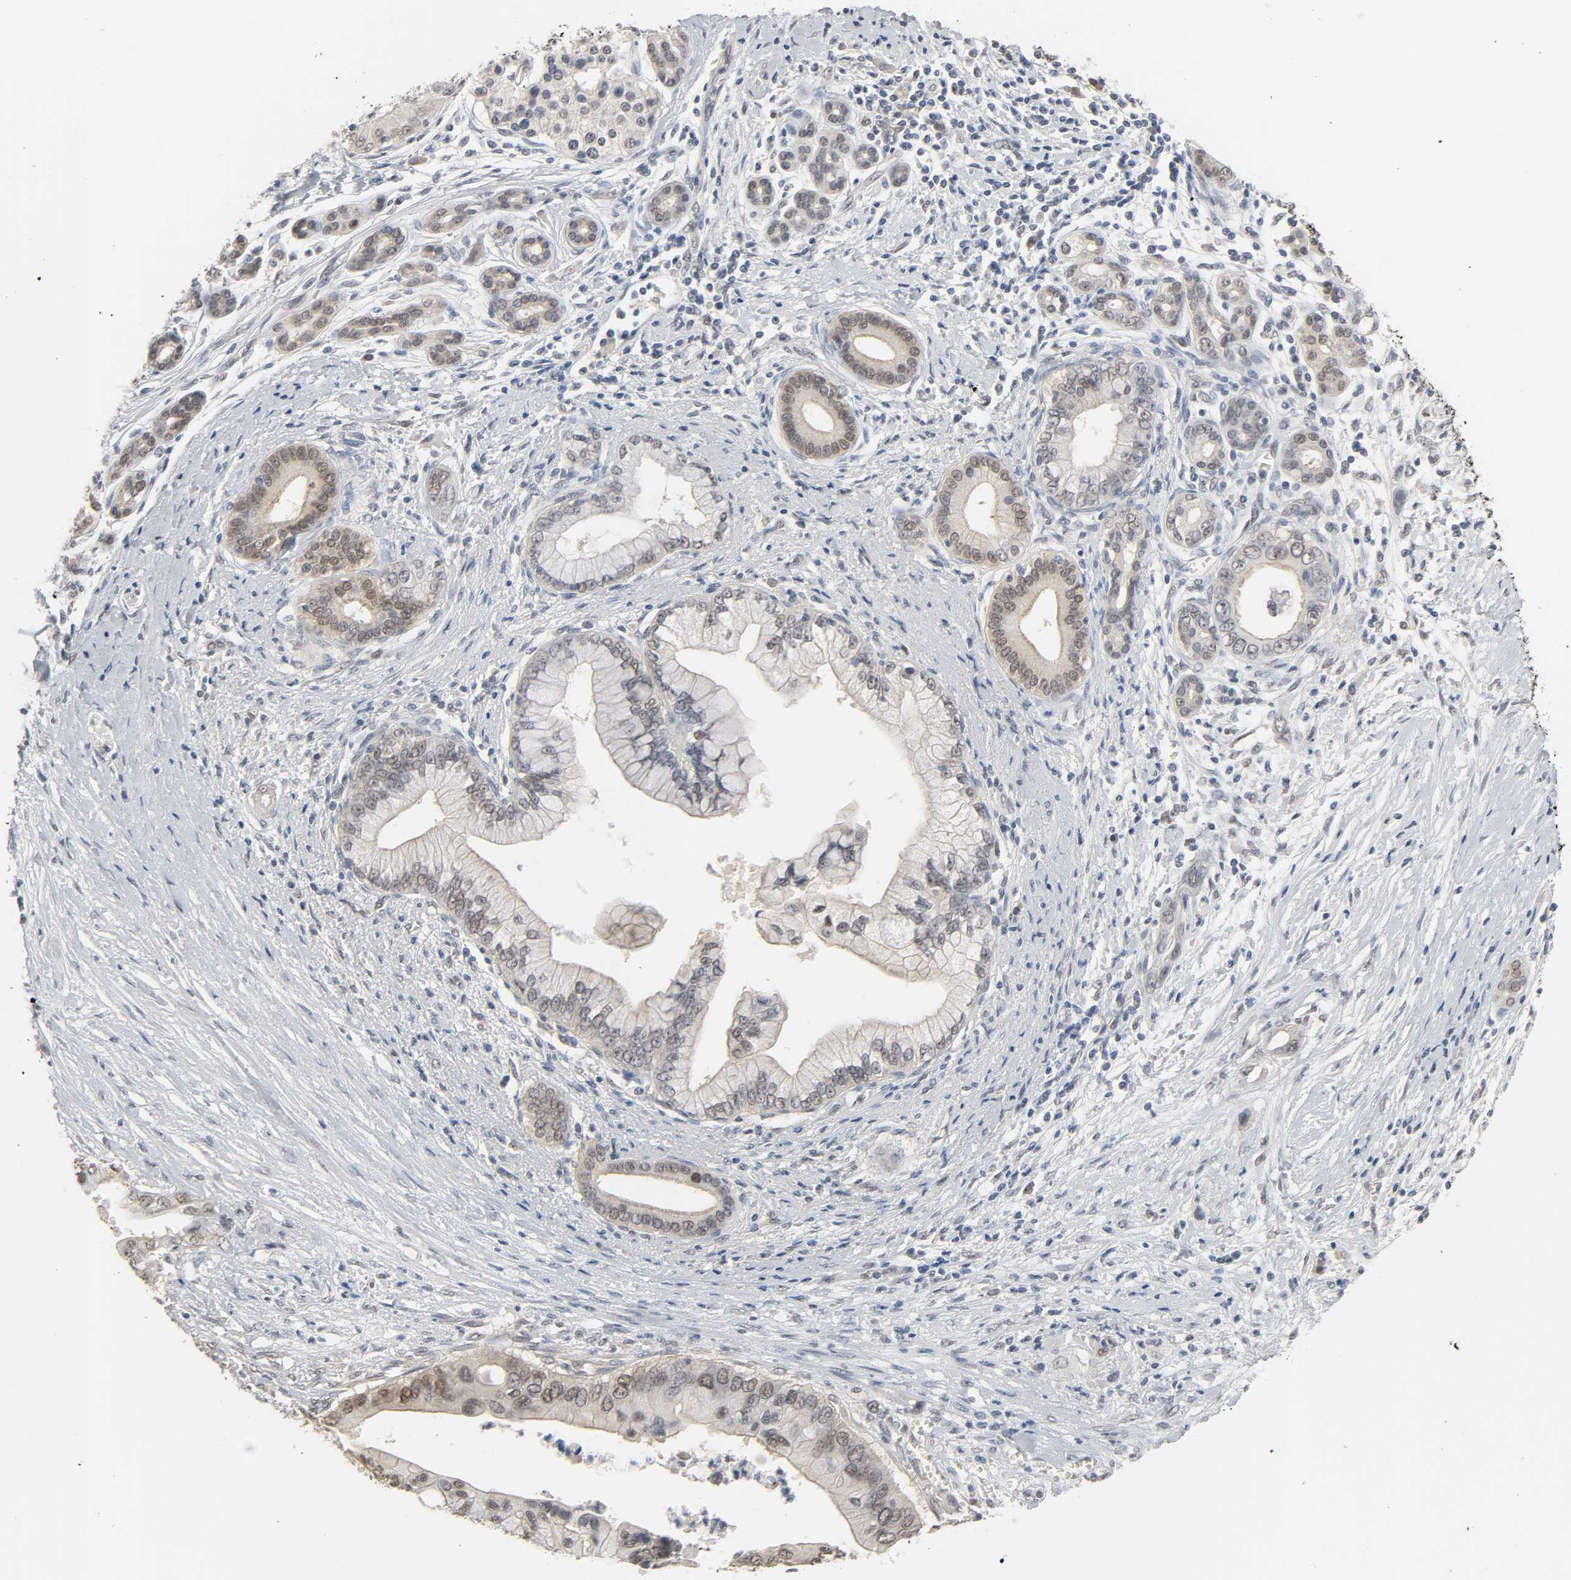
{"staining": {"intensity": "weak", "quantity": "25%-75%", "location": "cytoplasmic/membranous"}, "tissue": "pancreatic cancer", "cell_type": "Tumor cells", "image_type": "cancer", "snomed": [{"axis": "morphology", "description": "Adenocarcinoma, NOS"}, {"axis": "topography", "description": "Pancreas"}], "caption": "DAB (3,3'-diaminobenzidine) immunohistochemical staining of pancreatic cancer (adenocarcinoma) displays weak cytoplasmic/membranous protein staining in approximately 25%-75% of tumor cells.", "gene": "ACSS2", "patient": {"sex": "male", "age": 59}}